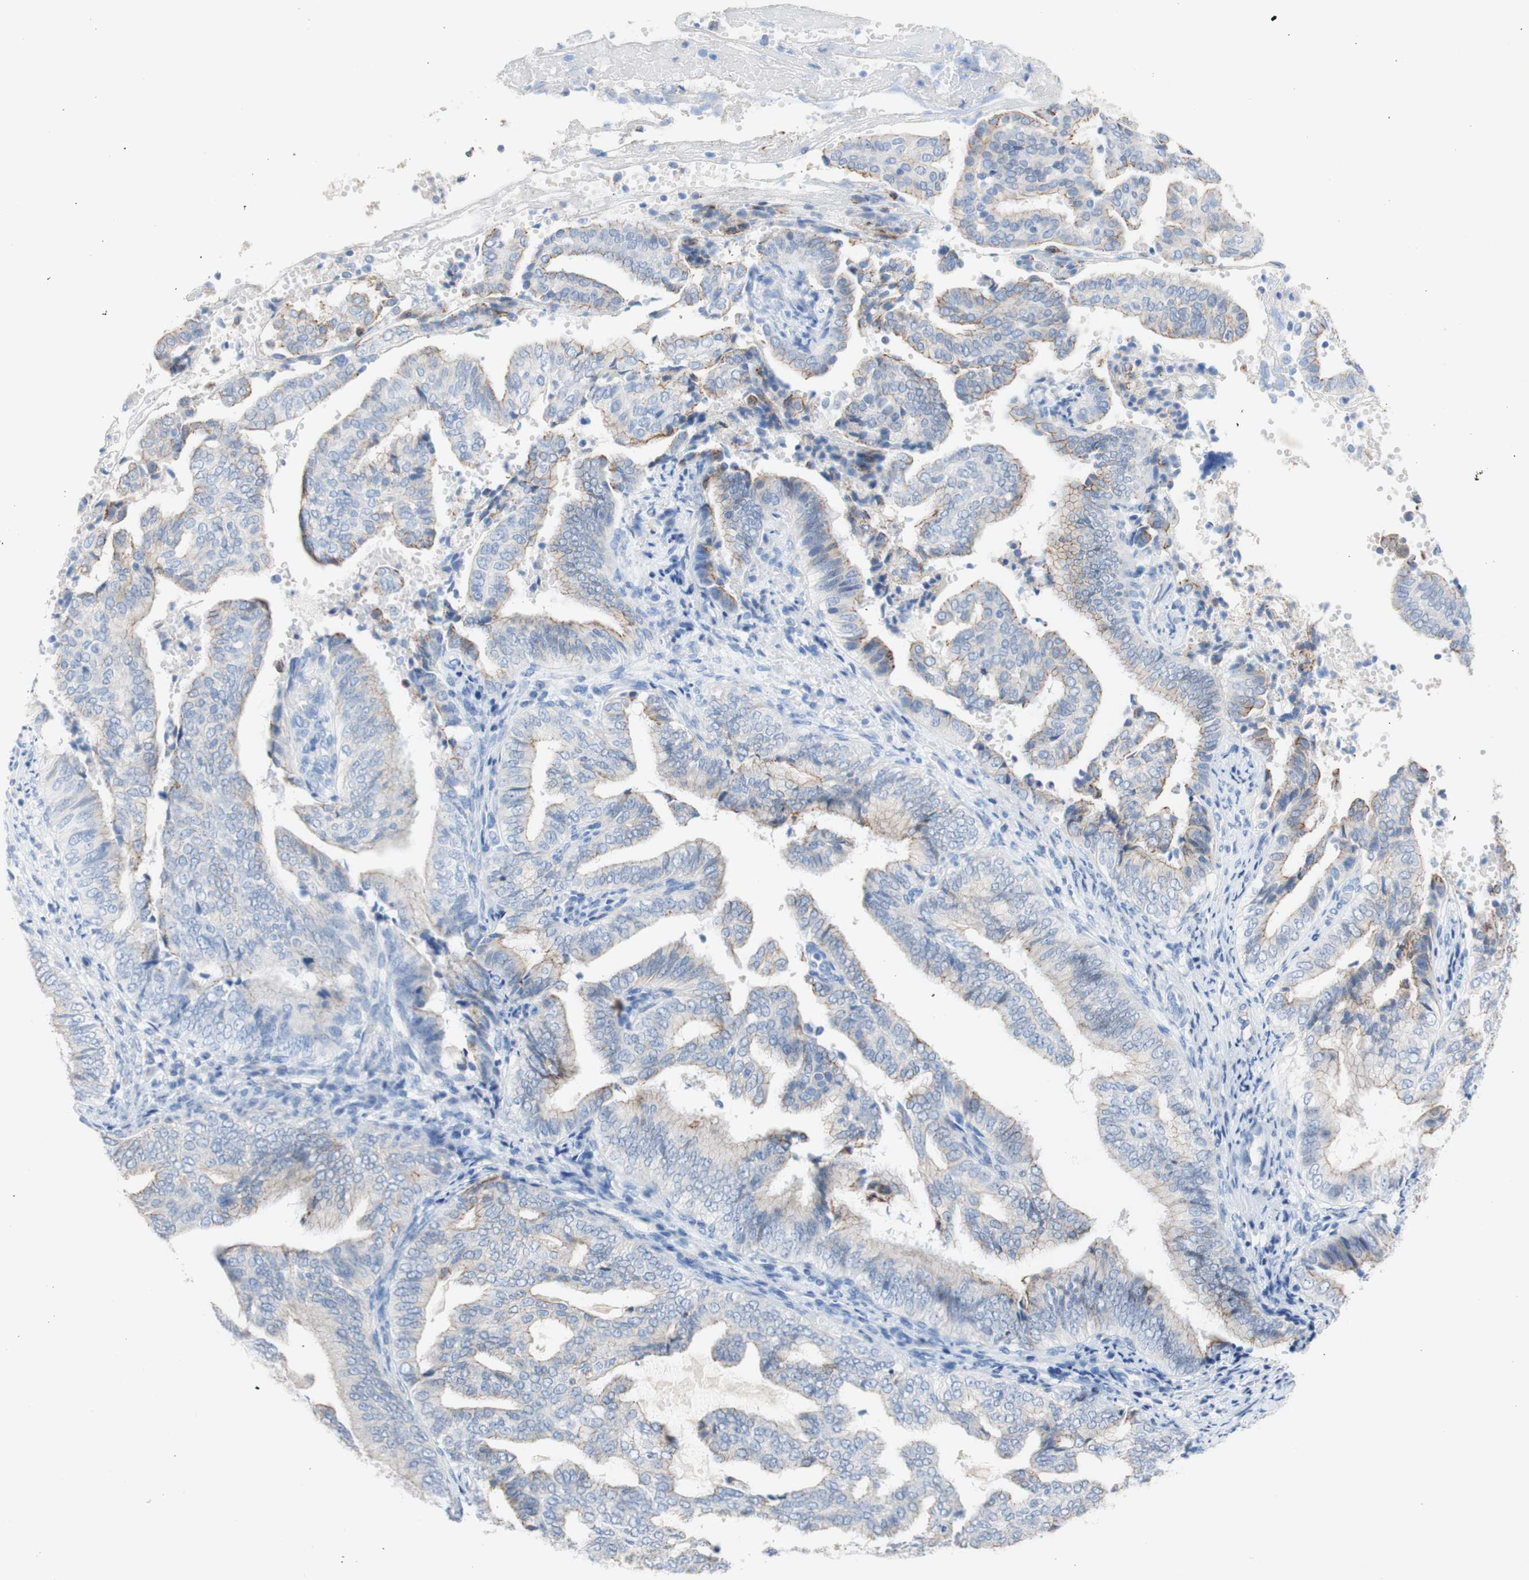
{"staining": {"intensity": "moderate", "quantity": "<25%", "location": "cytoplasmic/membranous"}, "tissue": "endometrial cancer", "cell_type": "Tumor cells", "image_type": "cancer", "snomed": [{"axis": "morphology", "description": "Adenocarcinoma, NOS"}, {"axis": "topography", "description": "Endometrium"}], "caption": "Protein staining by immunohistochemistry (IHC) demonstrates moderate cytoplasmic/membranous expression in approximately <25% of tumor cells in endometrial cancer (adenocarcinoma).", "gene": "DSC2", "patient": {"sex": "female", "age": 58}}